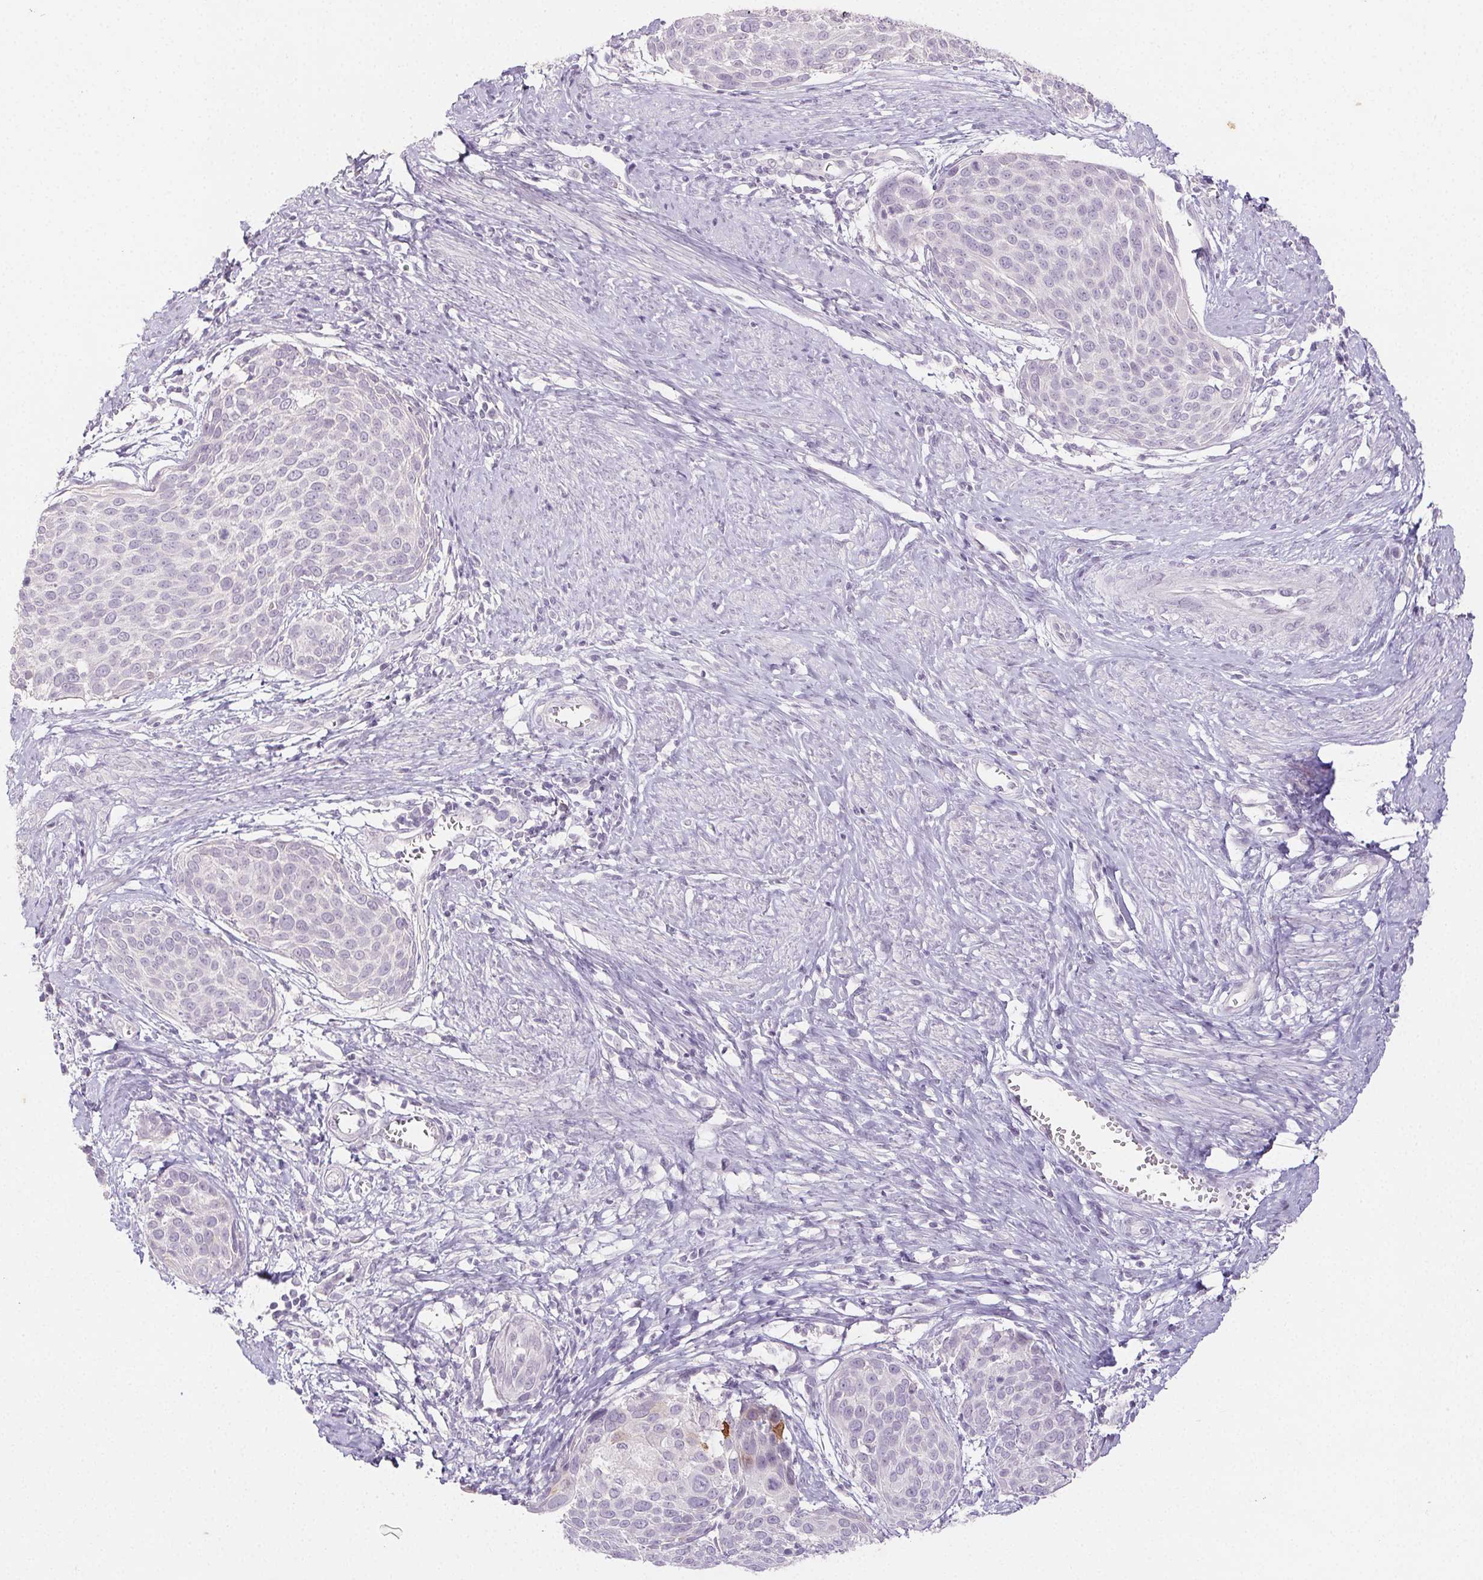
{"staining": {"intensity": "moderate", "quantity": "<25%", "location": "cytoplasmic/membranous"}, "tissue": "cervical cancer", "cell_type": "Tumor cells", "image_type": "cancer", "snomed": [{"axis": "morphology", "description": "Squamous cell carcinoma, NOS"}, {"axis": "topography", "description": "Cervix"}], "caption": "The photomicrograph reveals immunohistochemical staining of cervical cancer. There is moderate cytoplasmic/membranous expression is present in about <25% of tumor cells. The protein of interest is shown in brown color, while the nuclei are stained blue.", "gene": "PI3", "patient": {"sex": "female", "age": 39}}